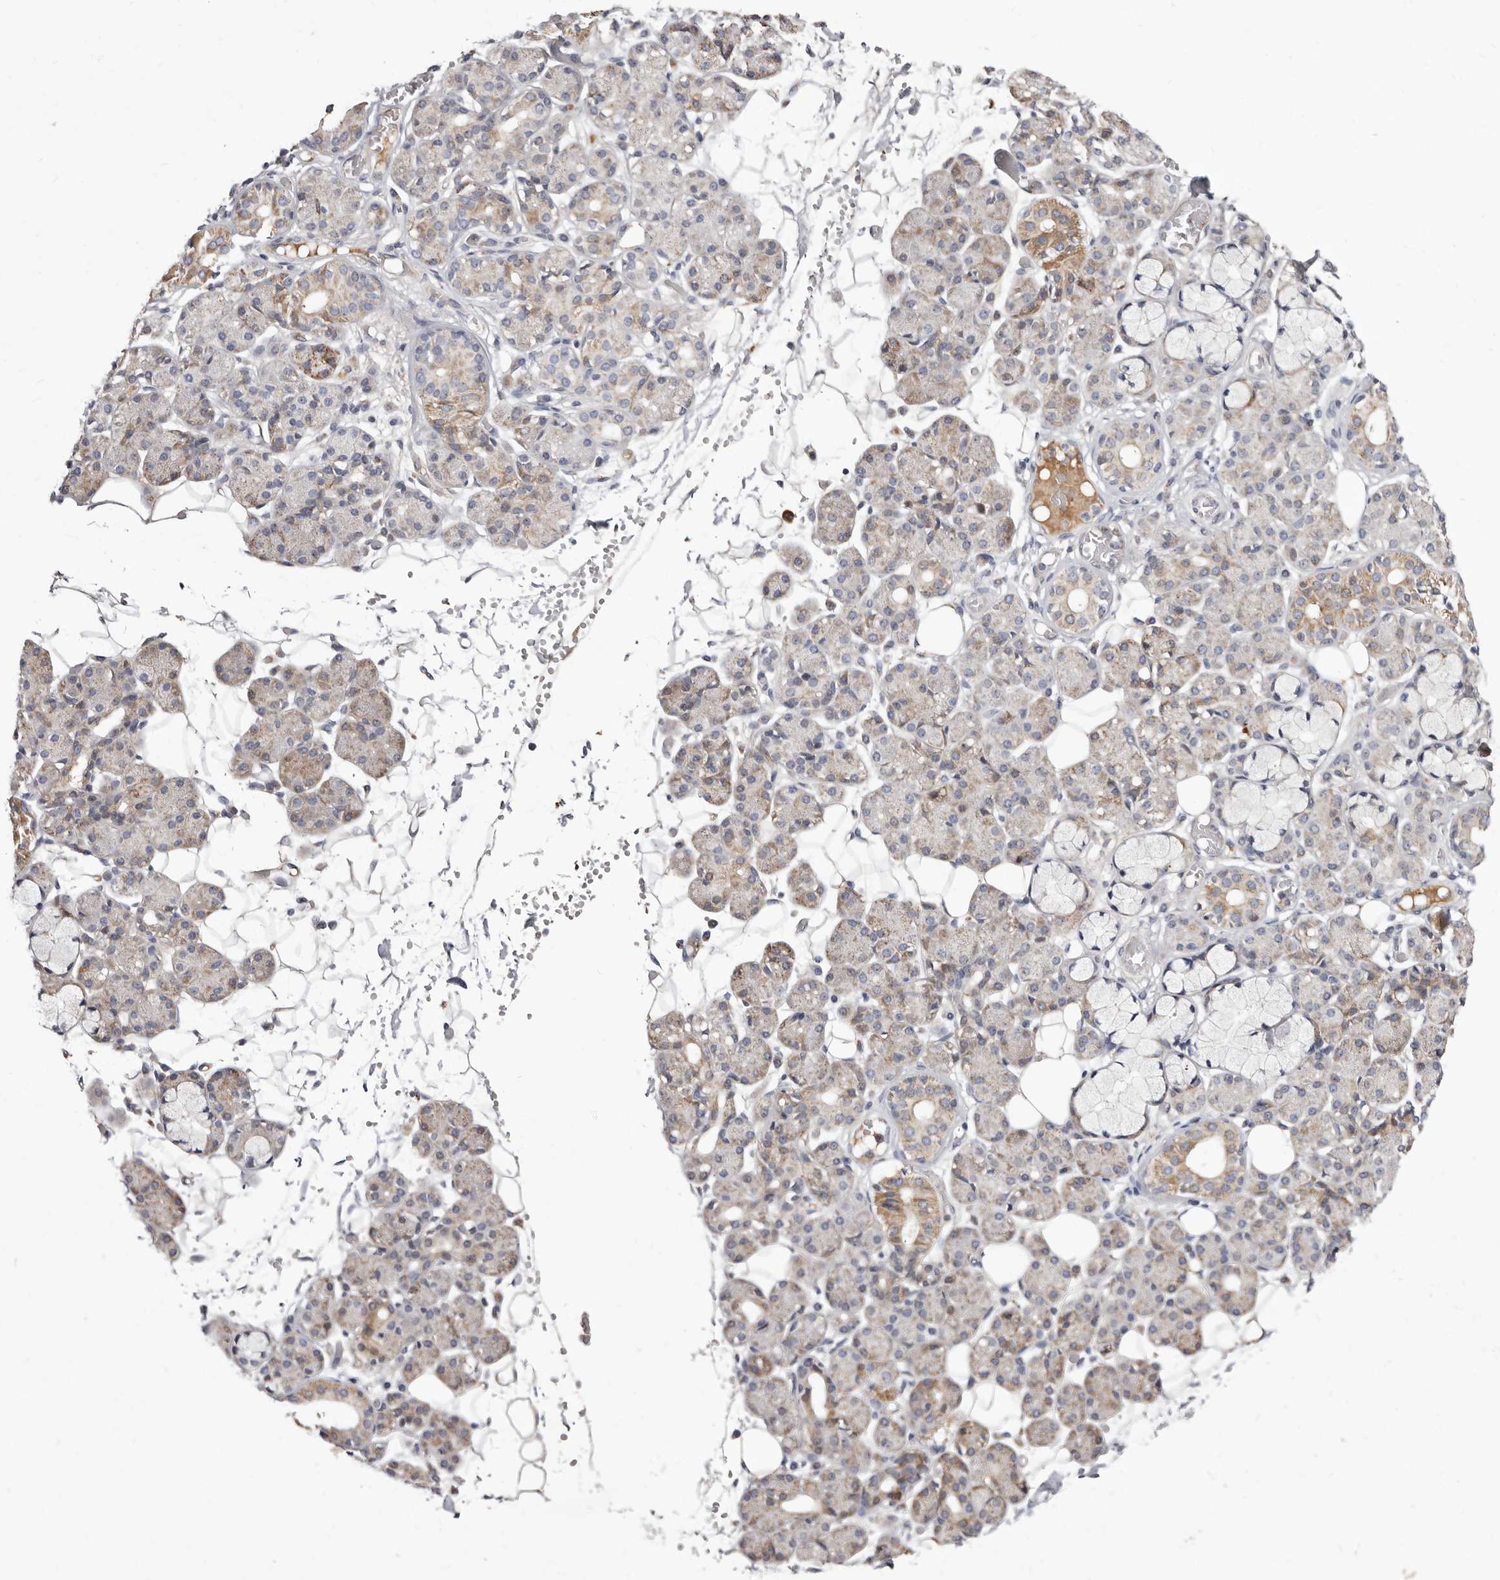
{"staining": {"intensity": "moderate", "quantity": "<25%", "location": "cytoplasmic/membranous"}, "tissue": "salivary gland", "cell_type": "Glandular cells", "image_type": "normal", "snomed": [{"axis": "morphology", "description": "Normal tissue, NOS"}, {"axis": "topography", "description": "Salivary gland"}], "caption": "A brown stain highlights moderate cytoplasmic/membranous expression of a protein in glandular cells of normal salivary gland. The staining is performed using DAB brown chromogen to label protein expression. The nuclei are counter-stained blue using hematoxylin.", "gene": "NUBPL", "patient": {"sex": "male", "age": 63}}